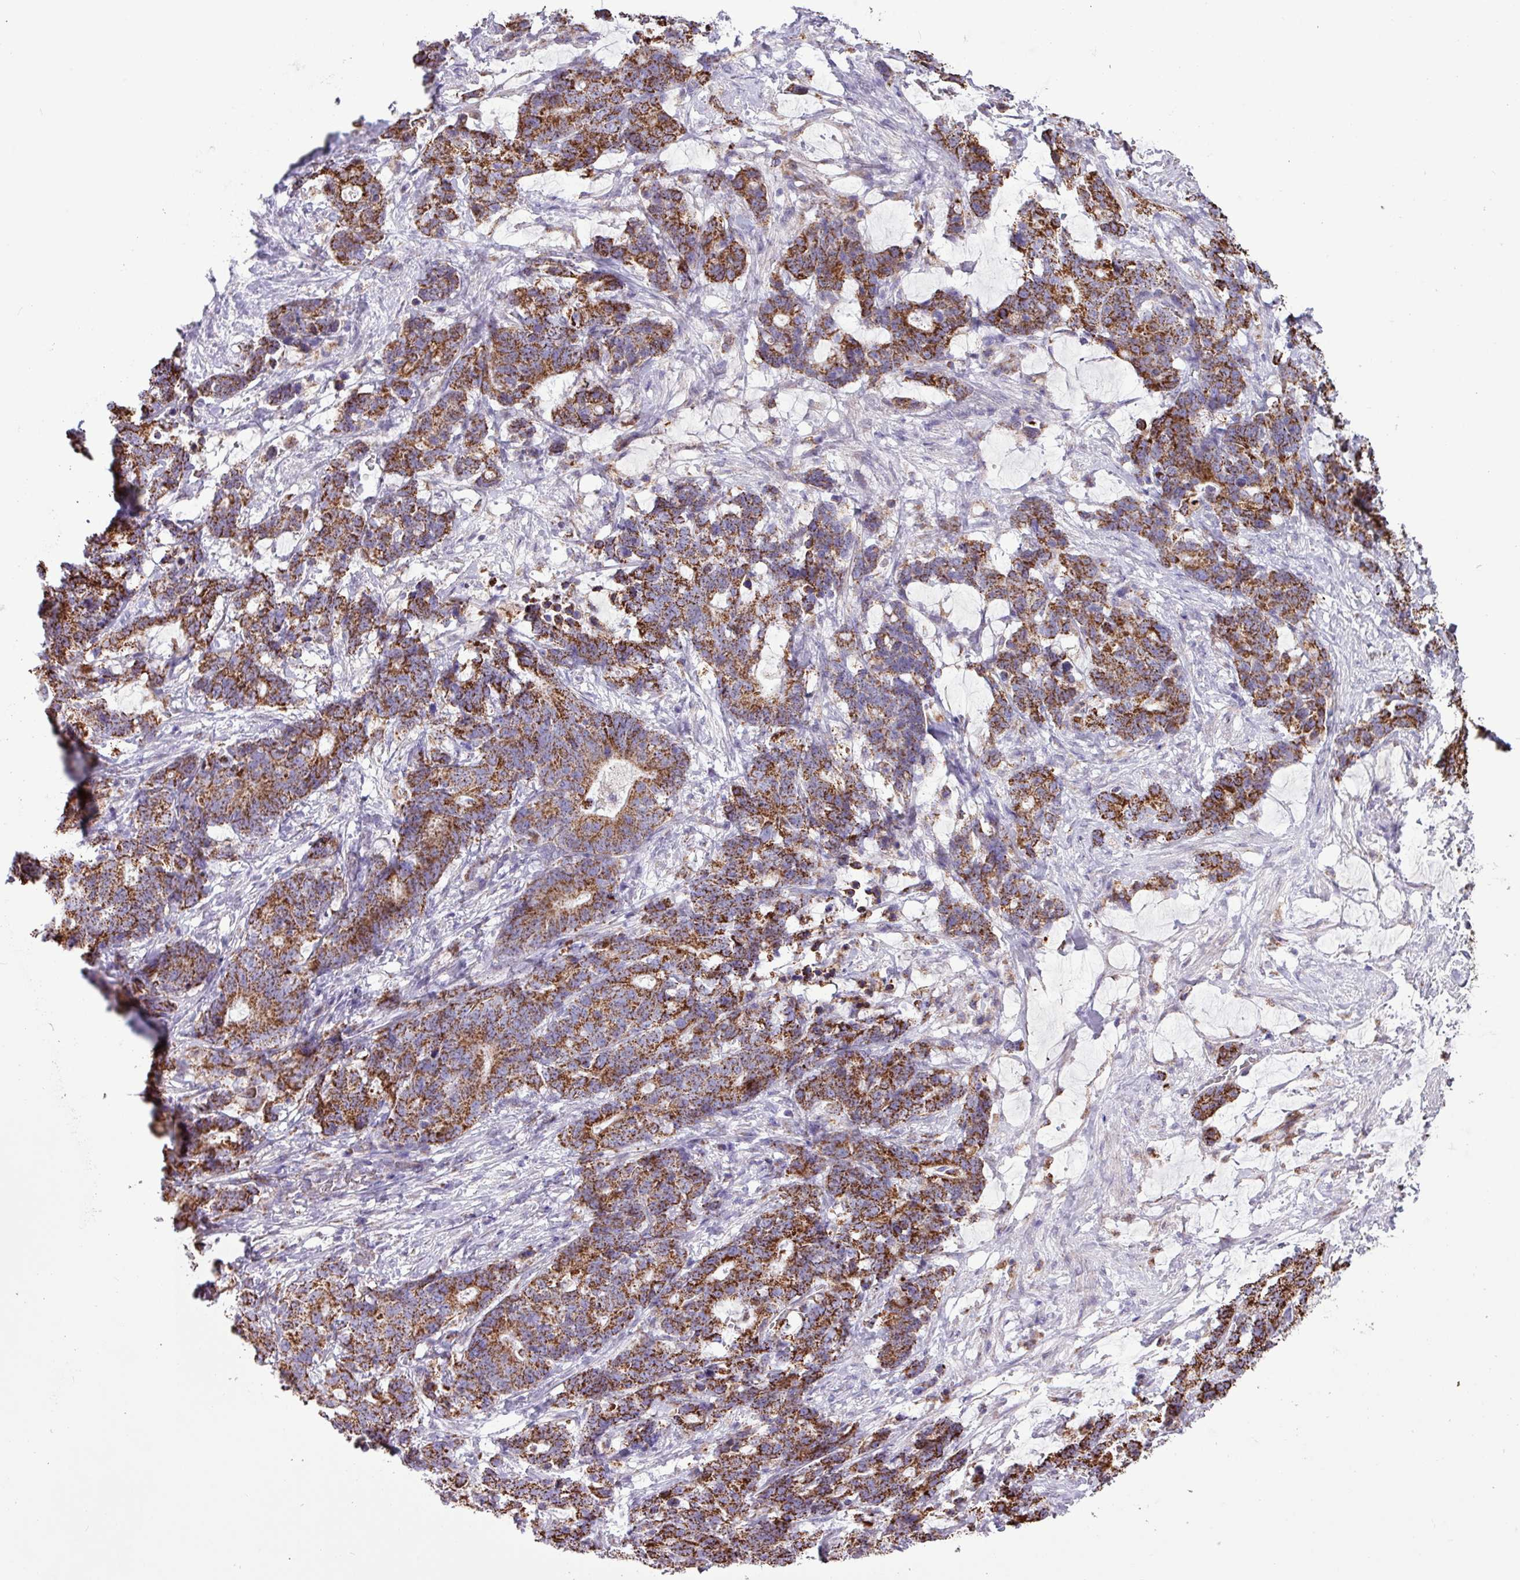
{"staining": {"intensity": "strong", "quantity": ">75%", "location": "cytoplasmic/membranous"}, "tissue": "stomach cancer", "cell_type": "Tumor cells", "image_type": "cancer", "snomed": [{"axis": "morphology", "description": "Normal tissue, NOS"}, {"axis": "morphology", "description": "Adenocarcinoma, NOS"}, {"axis": "topography", "description": "Stomach"}], "caption": "Protein analysis of stomach adenocarcinoma tissue displays strong cytoplasmic/membranous staining in approximately >75% of tumor cells.", "gene": "RTL3", "patient": {"sex": "female", "age": 64}}